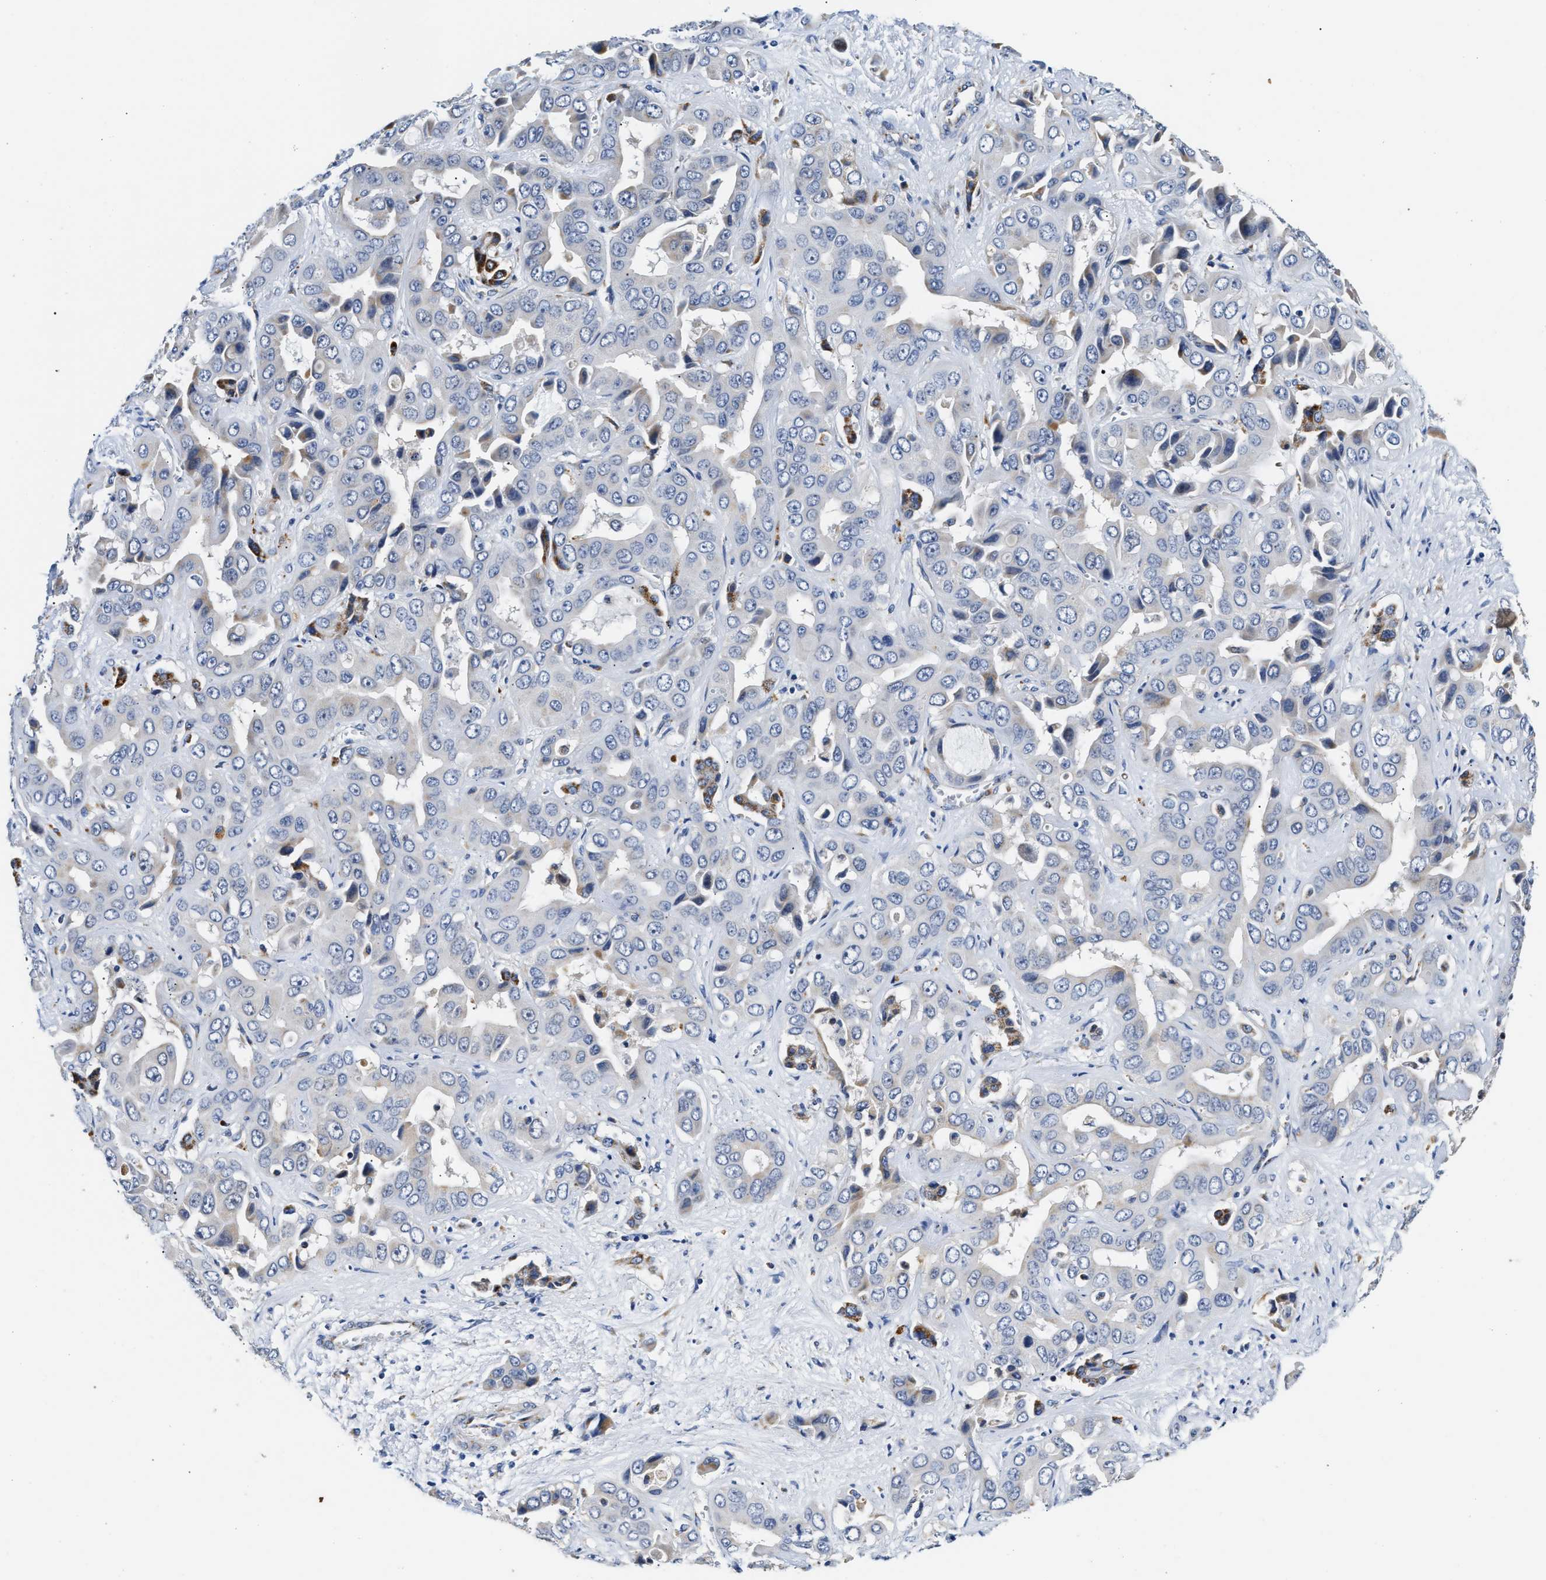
{"staining": {"intensity": "weak", "quantity": "<25%", "location": "cytoplasmic/membranous"}, "tissue": "liver cancer", "cell_type": "Tumor cells", "image_type": "cancer", "snomed": [{"axis": "morphology", "description": "Cholangiocarcinoma"}, {"axis": "topography", "description": "Liver"}], "caption": "There is no significant positivity in tumor cells of liver cancer (cholangiocarcinoma).", "gene": "ACADVL", "patient": {"sex": "female", "age": 52}}